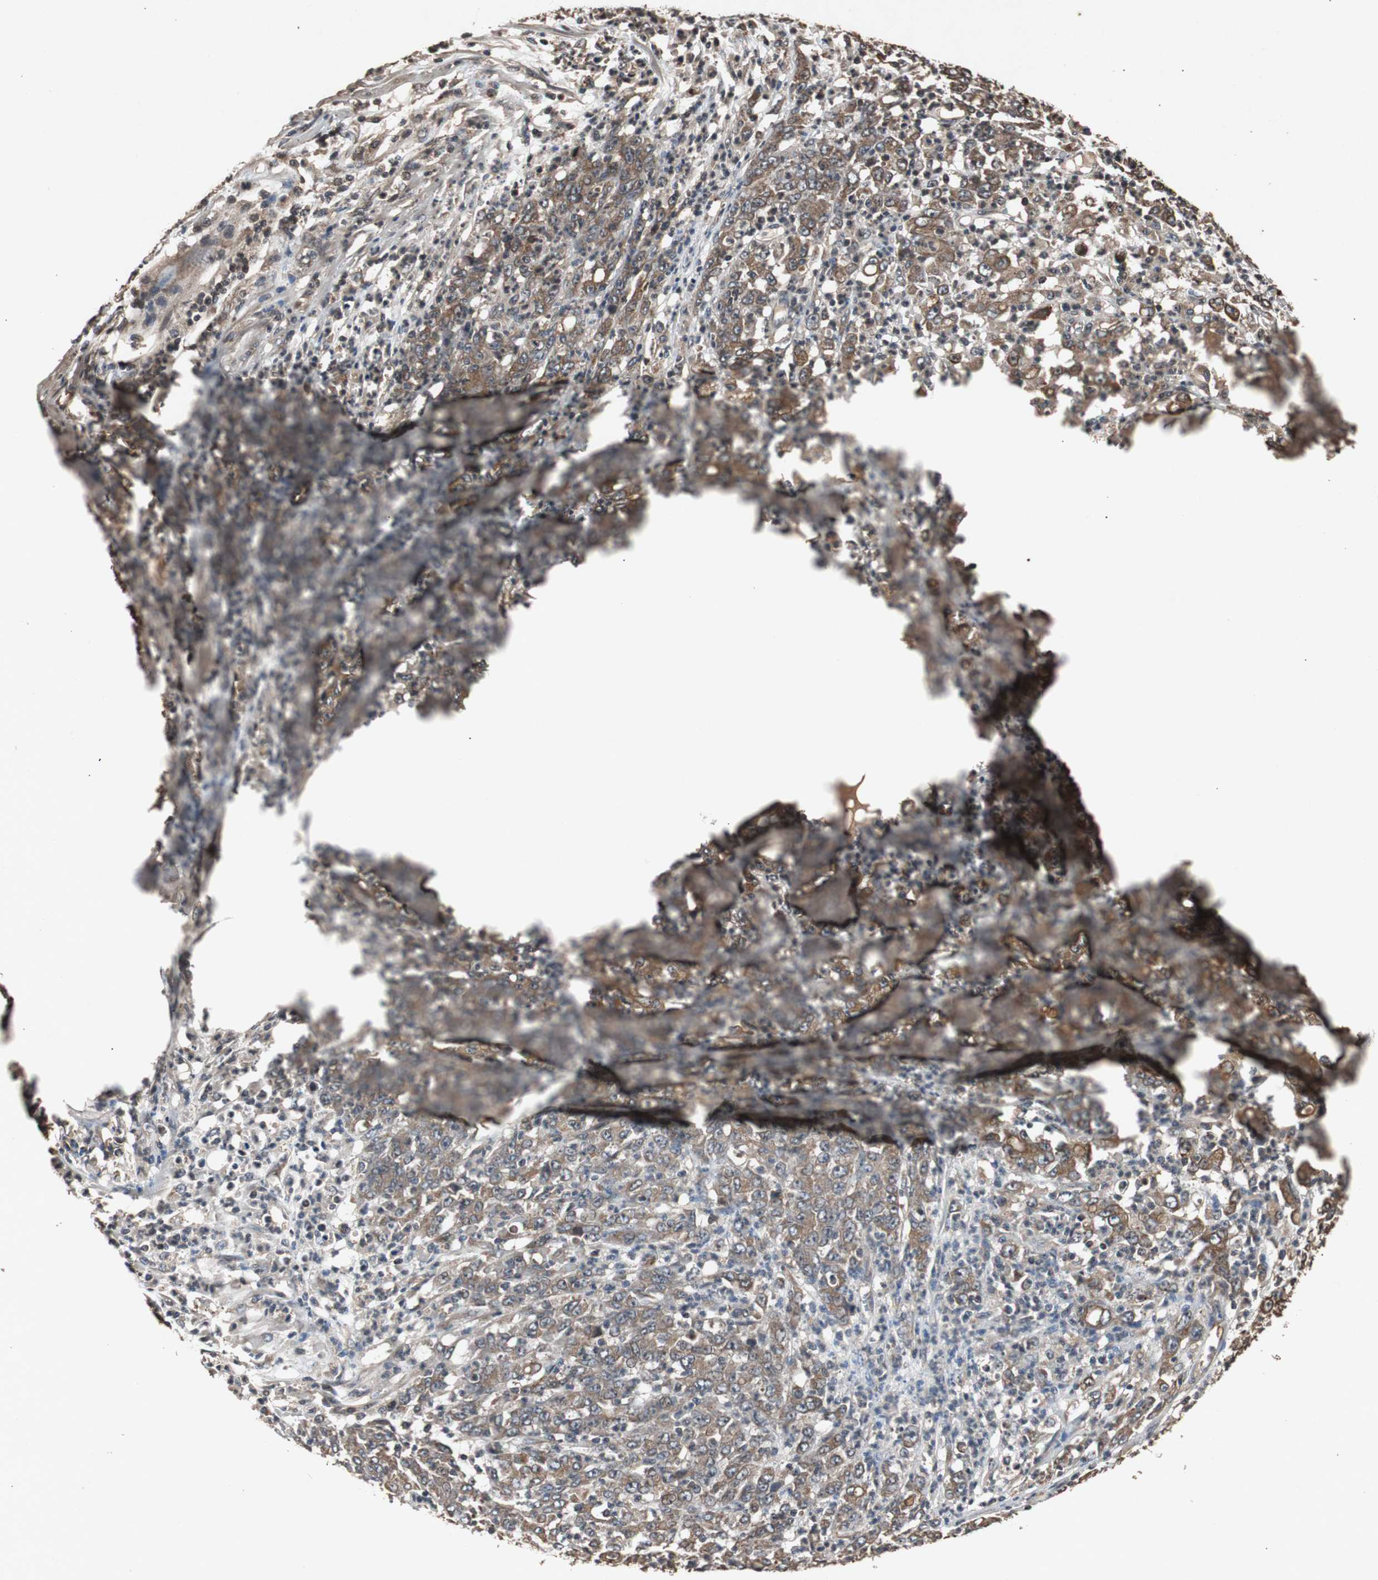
{"staining": {"intensity": "moderate", "quantity": ">75%", "location": "cytoplasmic/membranous"}, "tissue": "stomach cancer", "cell_type": "Tumor cells", "image_type": "cancer", "snomed": [{"axis": "morphology", "description": "Adenocarcinoma, NOS"}, {"axis": "topography", "description": "Stomach, lower"}], "caption": "This micrograph demonstrates stomach adenocarcinoma stained with immunohistochemistry to label a protein in brown. The cytoplasmic/membranous of tumor cells show moderate positivity for the protein. Nuclei are counter-stained blue.", "gene": "SLIT2", "patient": {"sex": "female", "age": 71}}